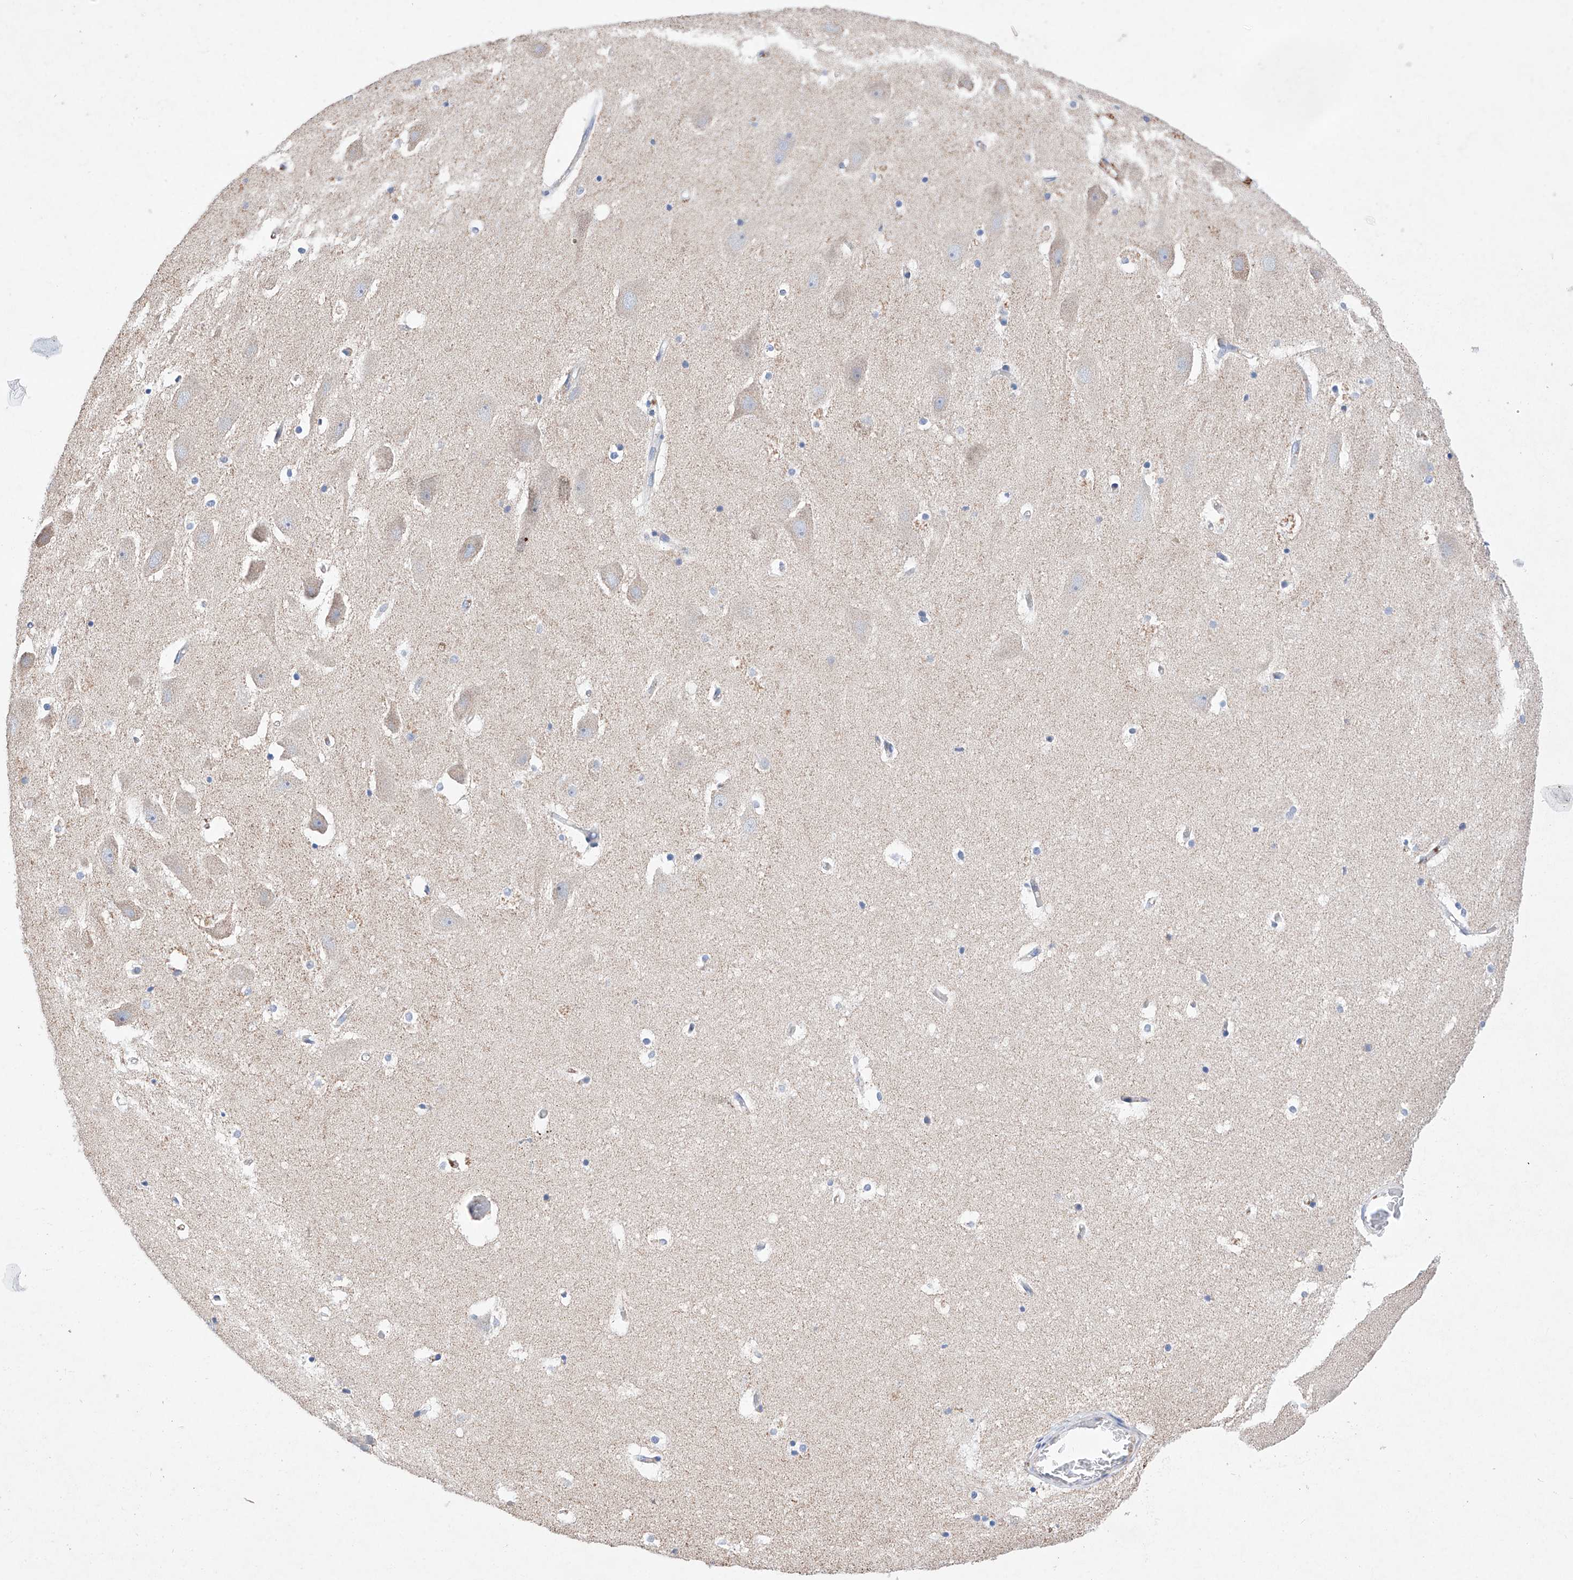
{"staining": {"intensity": "negative", "quantity": "none", "location": "none"}, "tissue": "hippocampus", "cell_type": "Glial cells", "image_type": "normal", "snomed": [{"axis": "morphology", "description": "Normal tissue, NOS"}, {"axis": "topography", "description": "Hippocampus"}], "caption": "Unremarkable hippocampus was stained to show a protein in brown. There is no significant staining in glial cells. Nuclei are stained in blue.", "gene": "NRROS", "patient": {"sex": "female", "age": 52}}